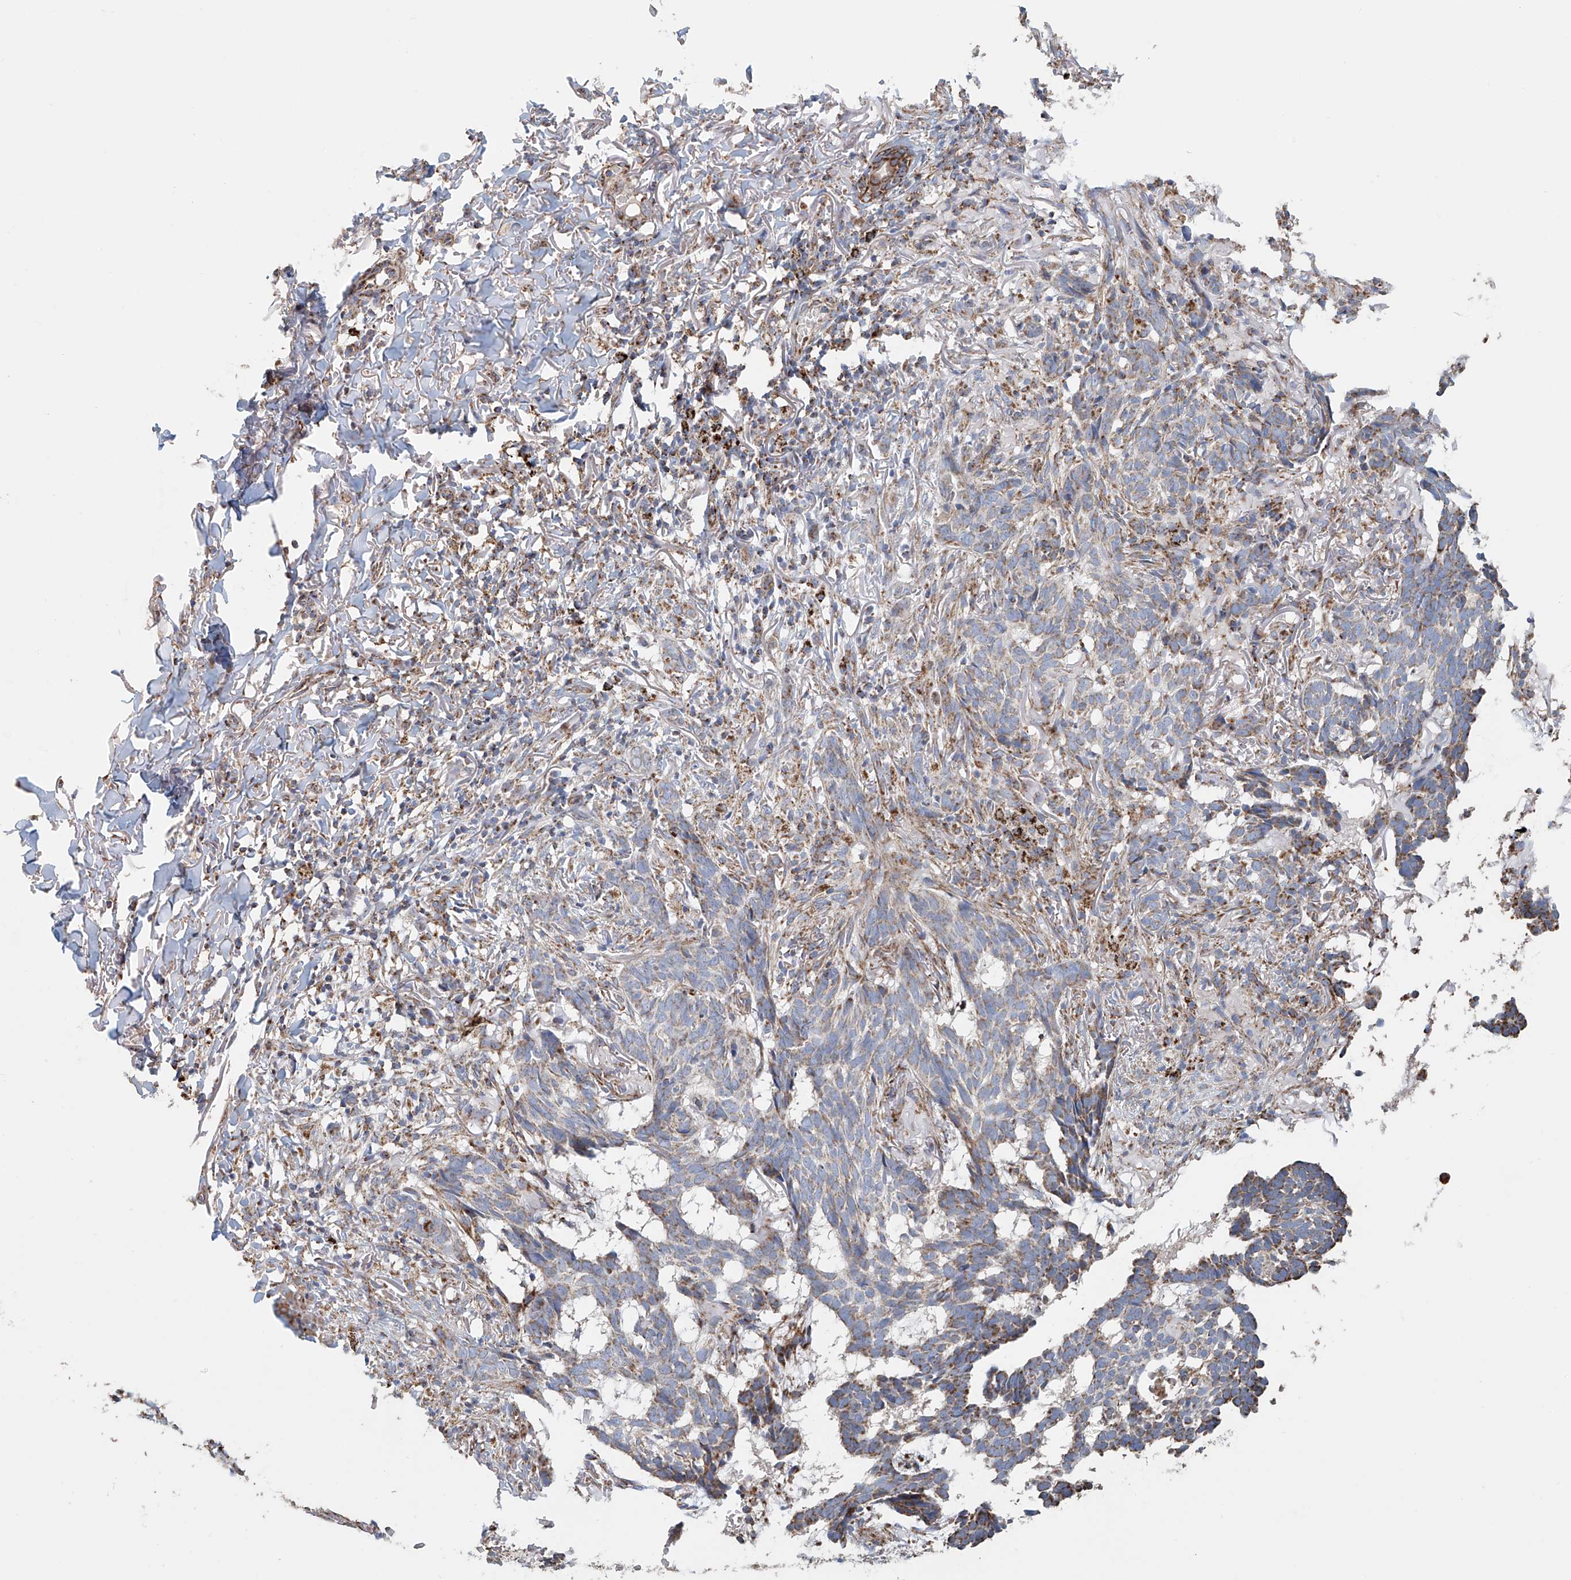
{"staining": {"intensity": "weak", "quantity": ">75%", "location": "cytoplasmic/membranous"}, "tissue": "skin cancer", "cell_type": "Tumor cells", "image_type": "cancer", "snomed": [{"axis": "morphology", "description": "Basal cell carcinoma"}, {"axis": "topography", "description": "Skin"}], "caption": "A photomicrograph of human skin cancer (basal cell carcinoma) stained for a protein displays weak cytoplasmic/membranous brown staining in tumor cells.", "gene": "MCL1", "patient": {"sex": "male", "age": 85}}